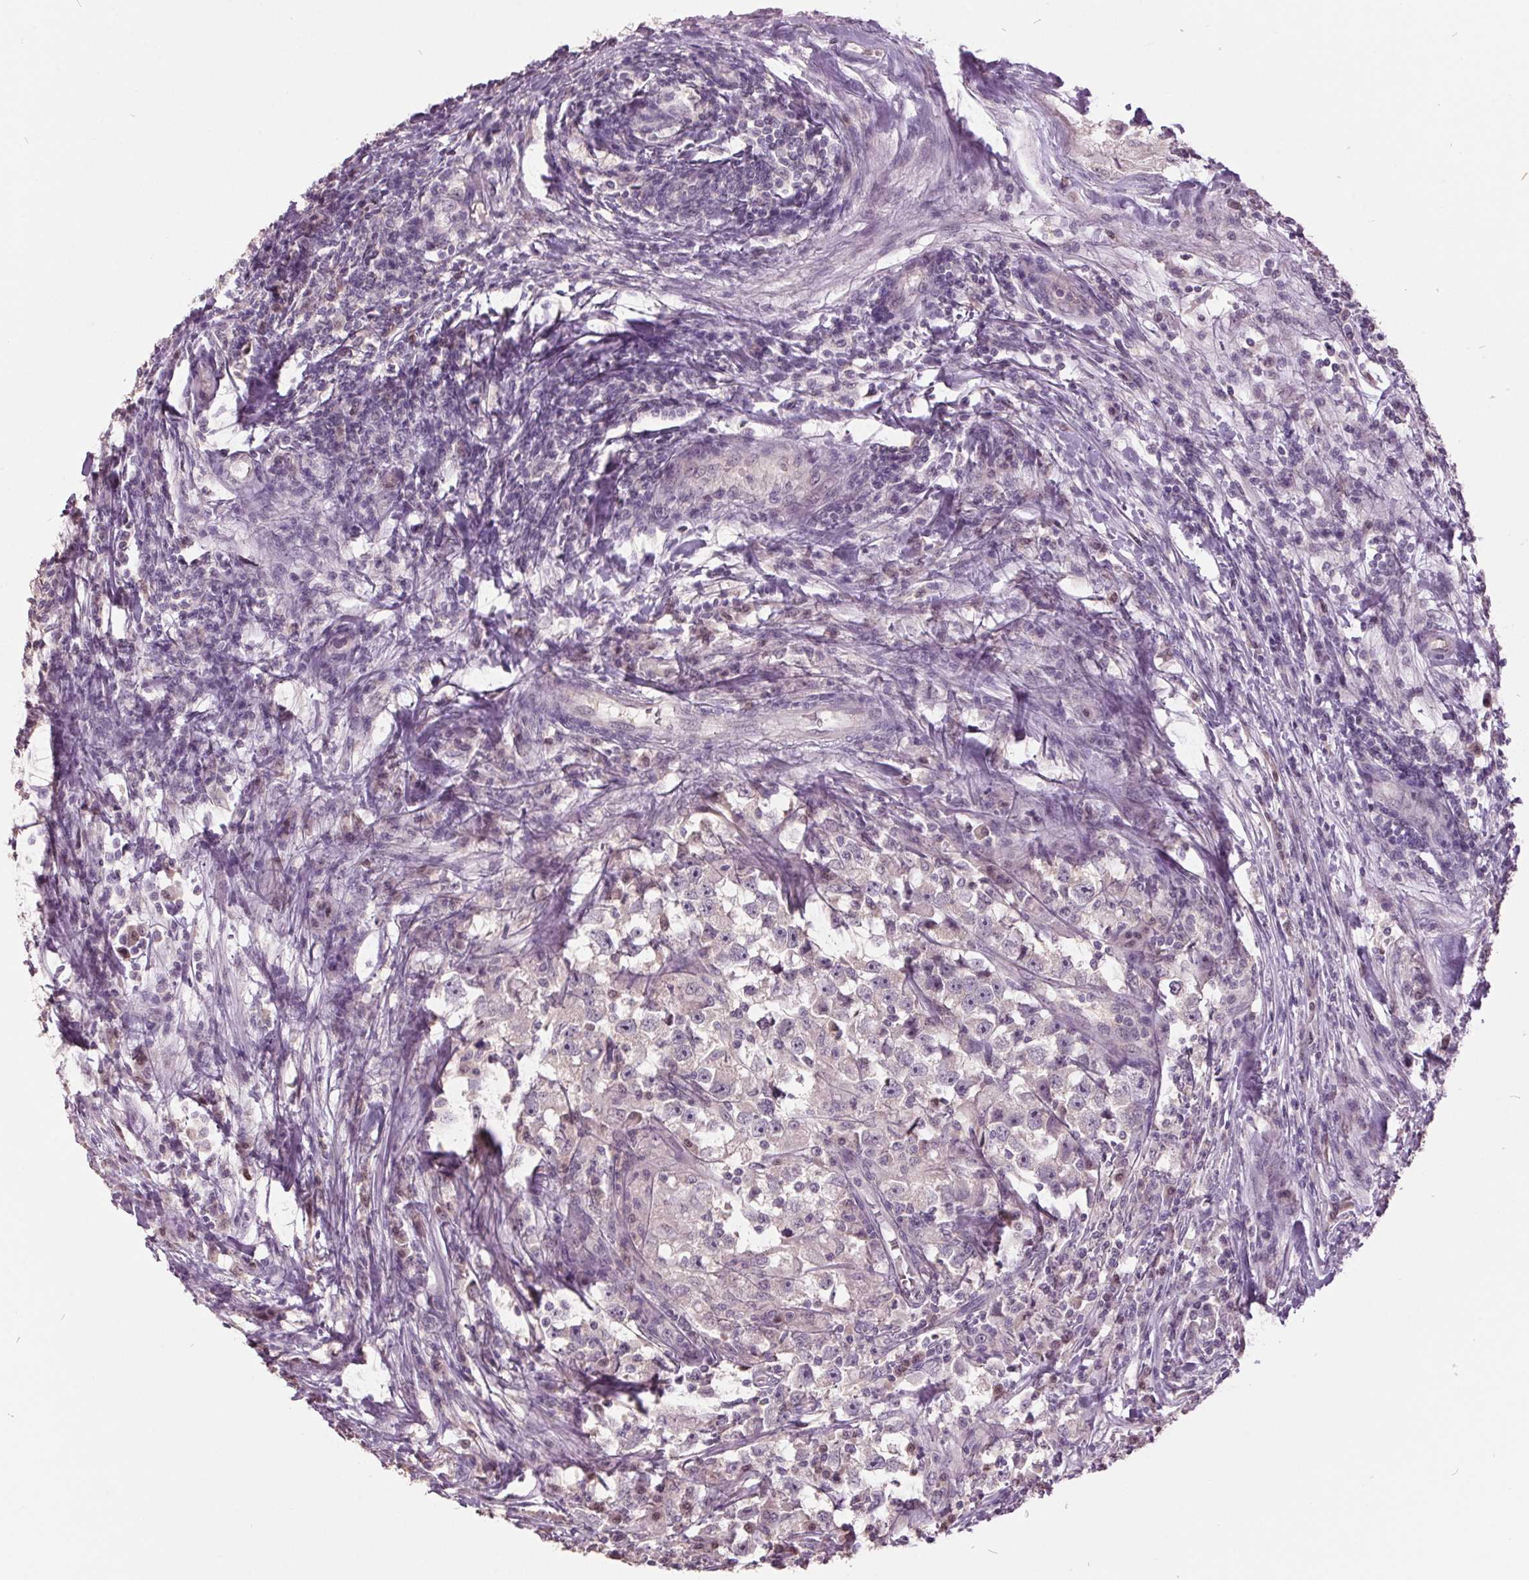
{"staining": {"intensity": "weak", "quantity": ">75%", "location": "cytoplasmic/membranous"}, "tissue": "testis cancer", "cell_type": "Tumor cells", "image_type": "cancer", "snomed": [{"axis": "morphology", "description": "Seminoma, NOS"}, {"axis": "topography", "description": "Testis"}], "caption": "An immunohistochemistry image of neoplastic tissue is shown. Protein staining in brown shows weak cytoplasmic/membranous positivity in testis seminoma within tumor cells.", "gene": "C2orf16", "patient": {"sex": "male", "age": 33}}